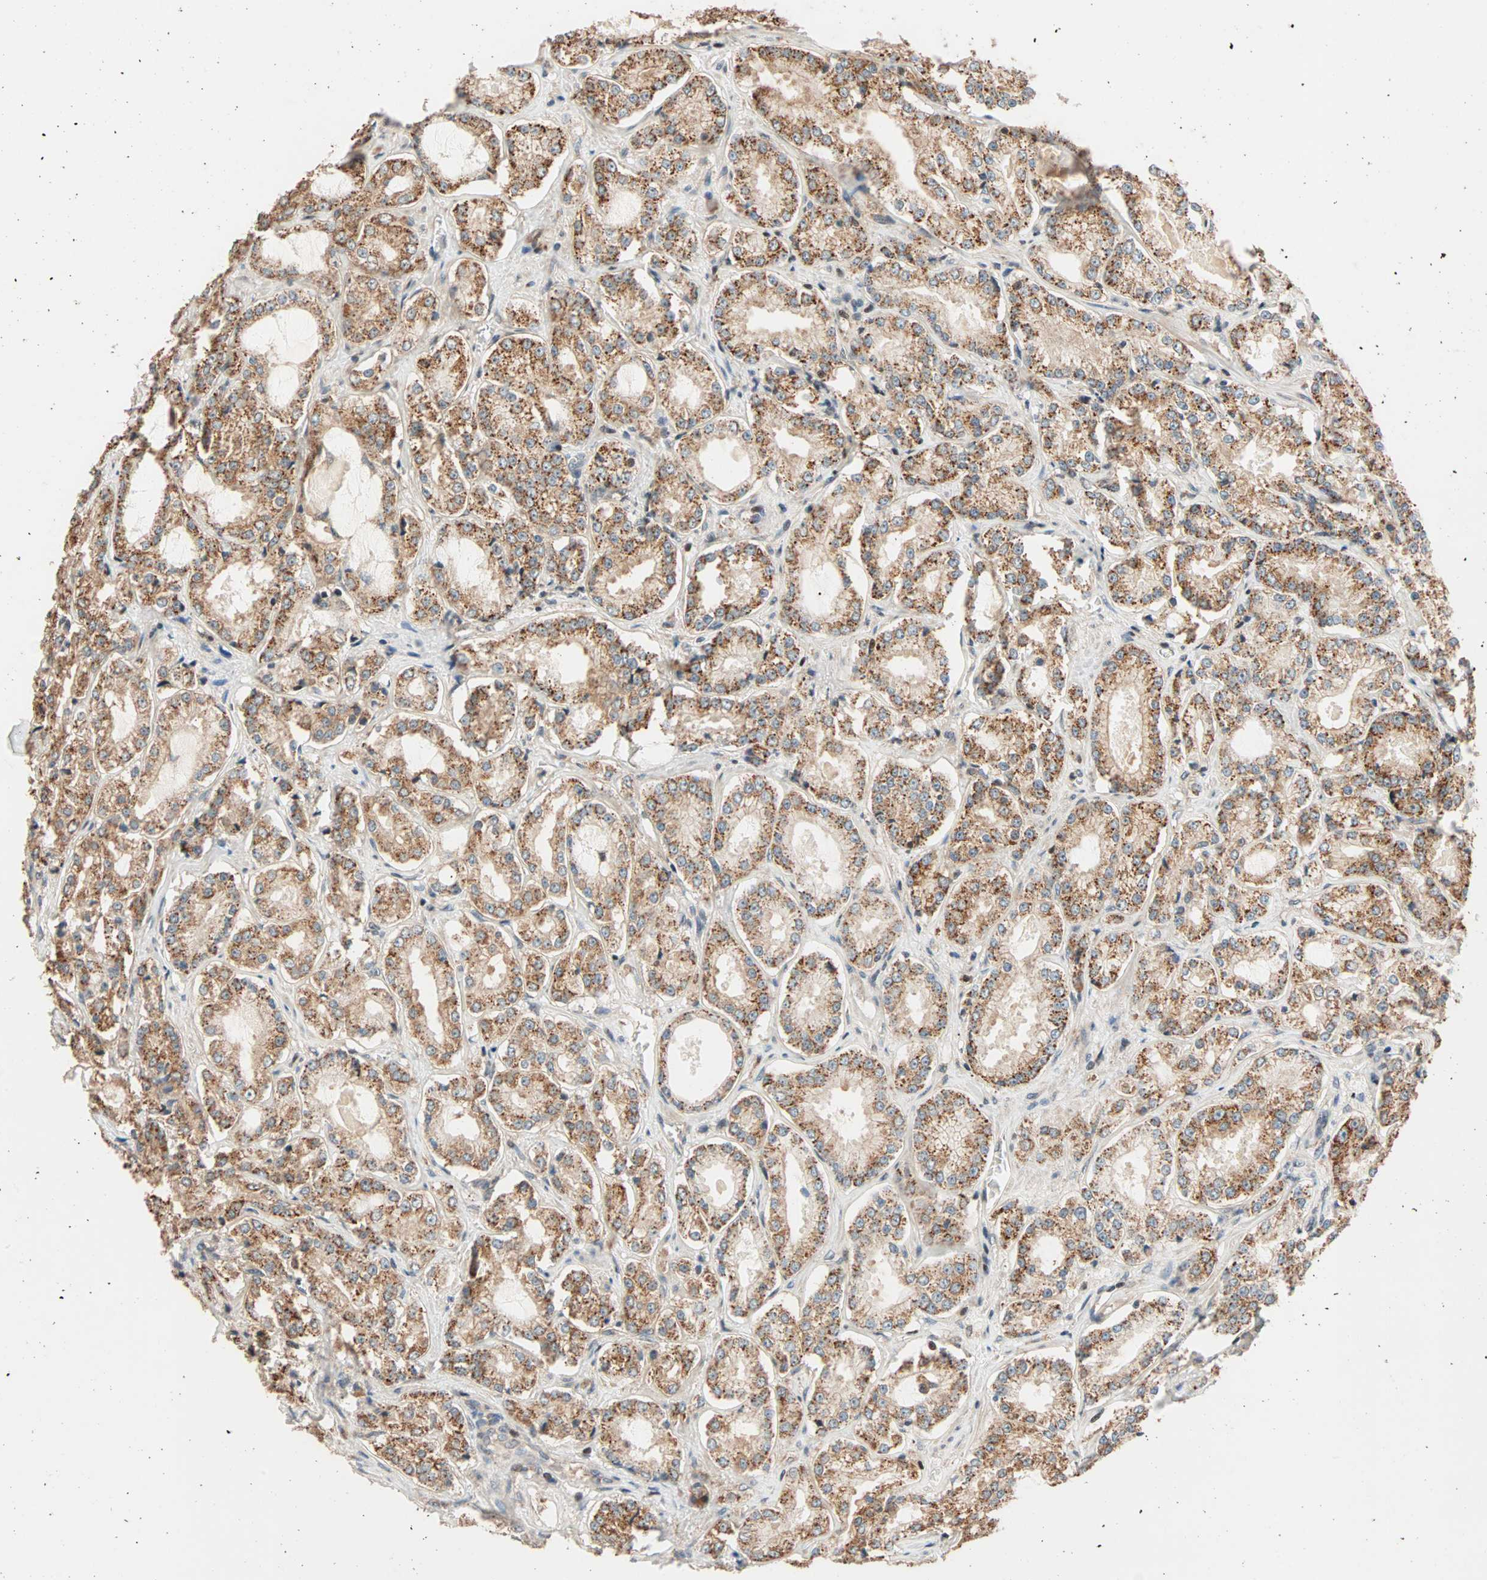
{"staining": {"intensity": "moderate", "quantity": ">75%", "location": "cytoplasmic/membranous"}, "tissue": "prostate cancer", "cell_type": "Tumor cells", "image_type": "cancer", "snomed": [{"axis": "morphology", "description": "Adenocarcinoma, High grade"}, {"axis": "topography", "description": "Prostate"}], "caption": "This image displays immunohistochemistry staining of adenocarcinoma (high-grade) (prostate), with medium moderate cytoplasmic/membranous expression in about >75% of tumor cells.", "gene": "HECW1", "patient": {"sex": "male", "age": 73}}